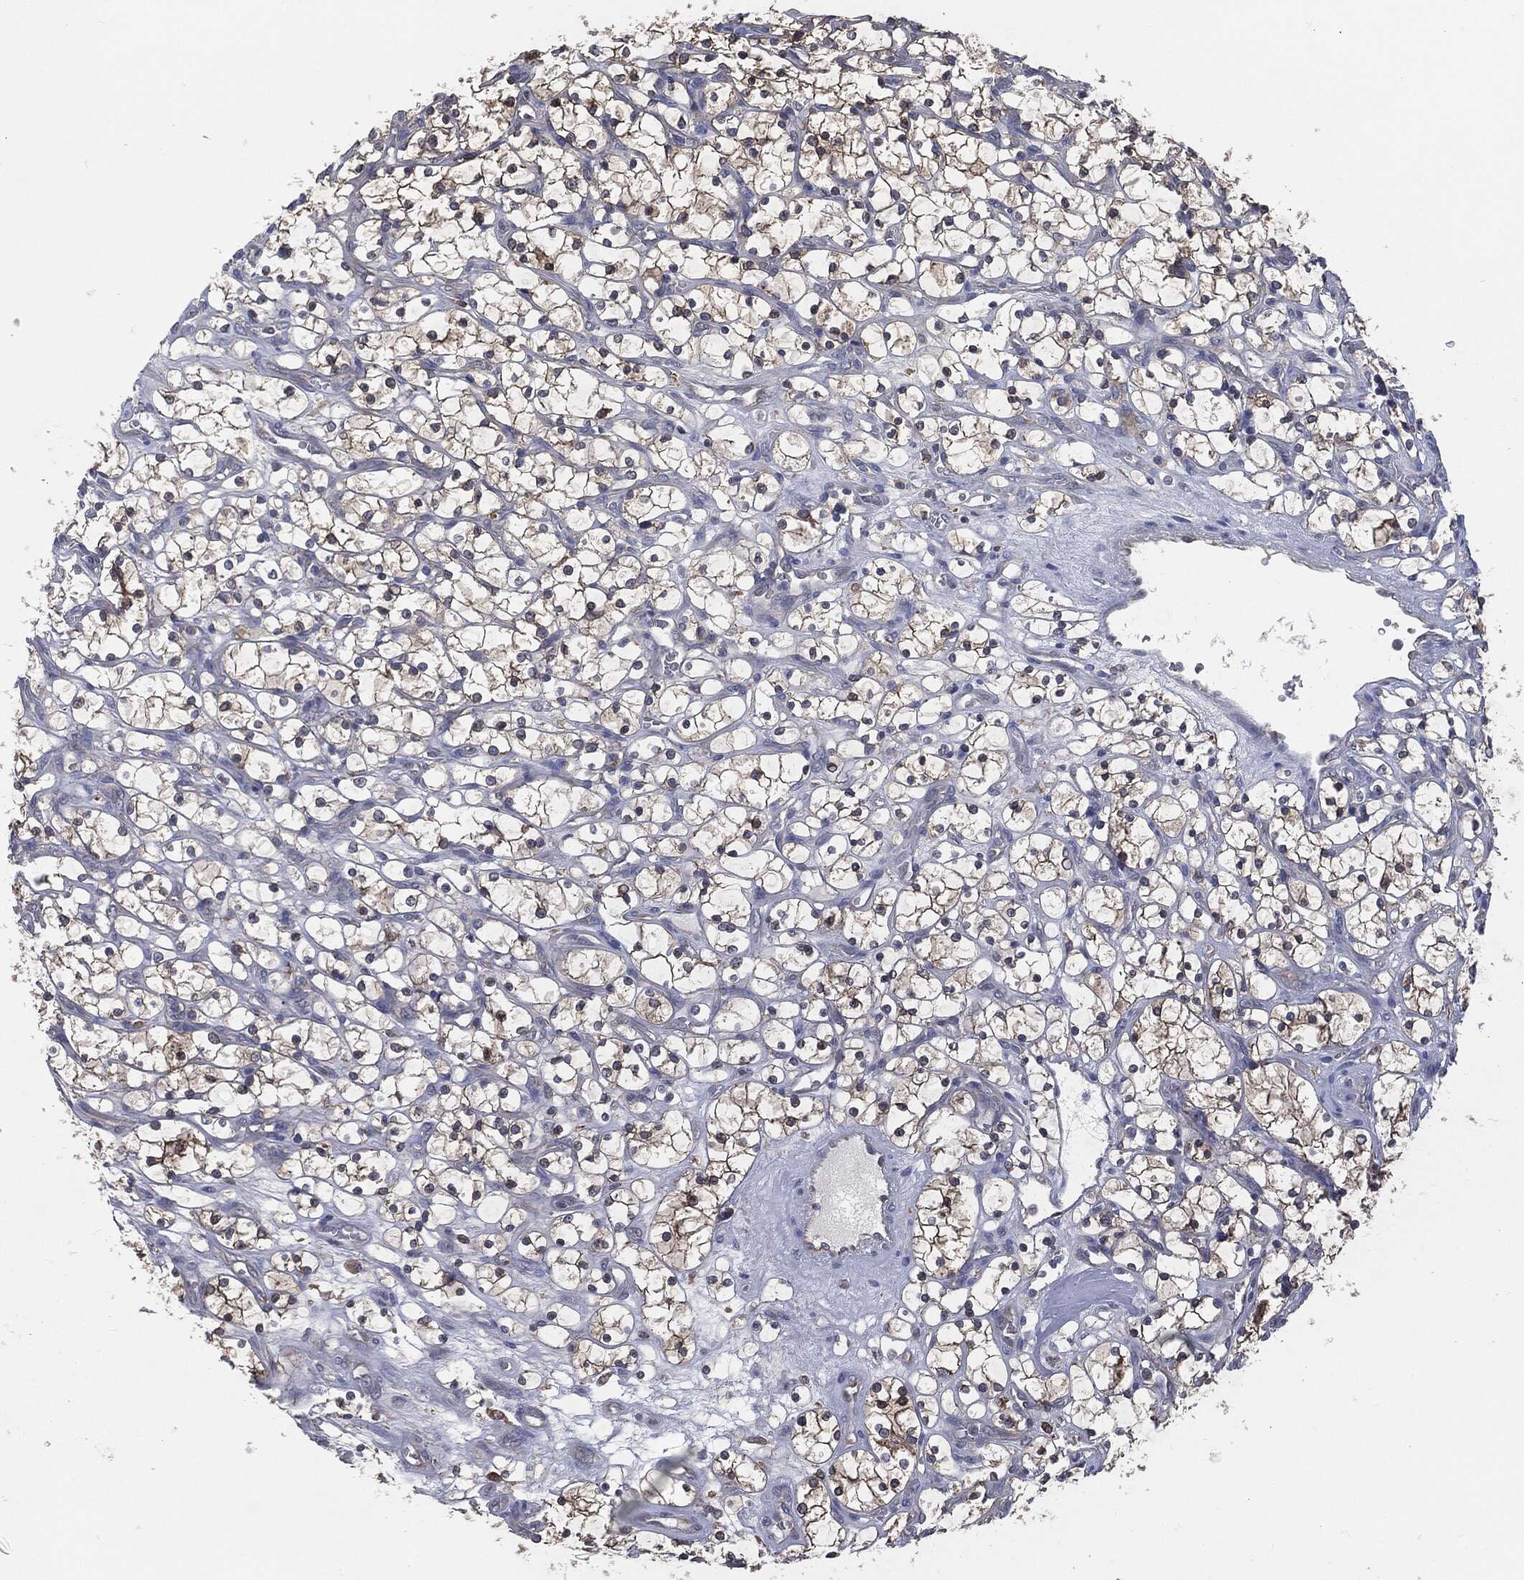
{"staining": {"intensity": "moderate", "quantity": "<25%", "location": "cytoplasmic/membranous"}, "tissue": "renal cancer", "cell_type": "Tumor cells", "image_type": "cancer", "snomed": [{"axis": "morphology", "description": "Adenocarcinoma, NOS"}, {"axis": "topography", "description": "Kidney"}], "caption": "The immunohistochemical stain highlights moderate cytoplasmic/membranous staining in tumor cells of adenocarcinoma (renal) tissue.", "gene": "PRDX4", "patient": {"sex": "female", "age": 69}}